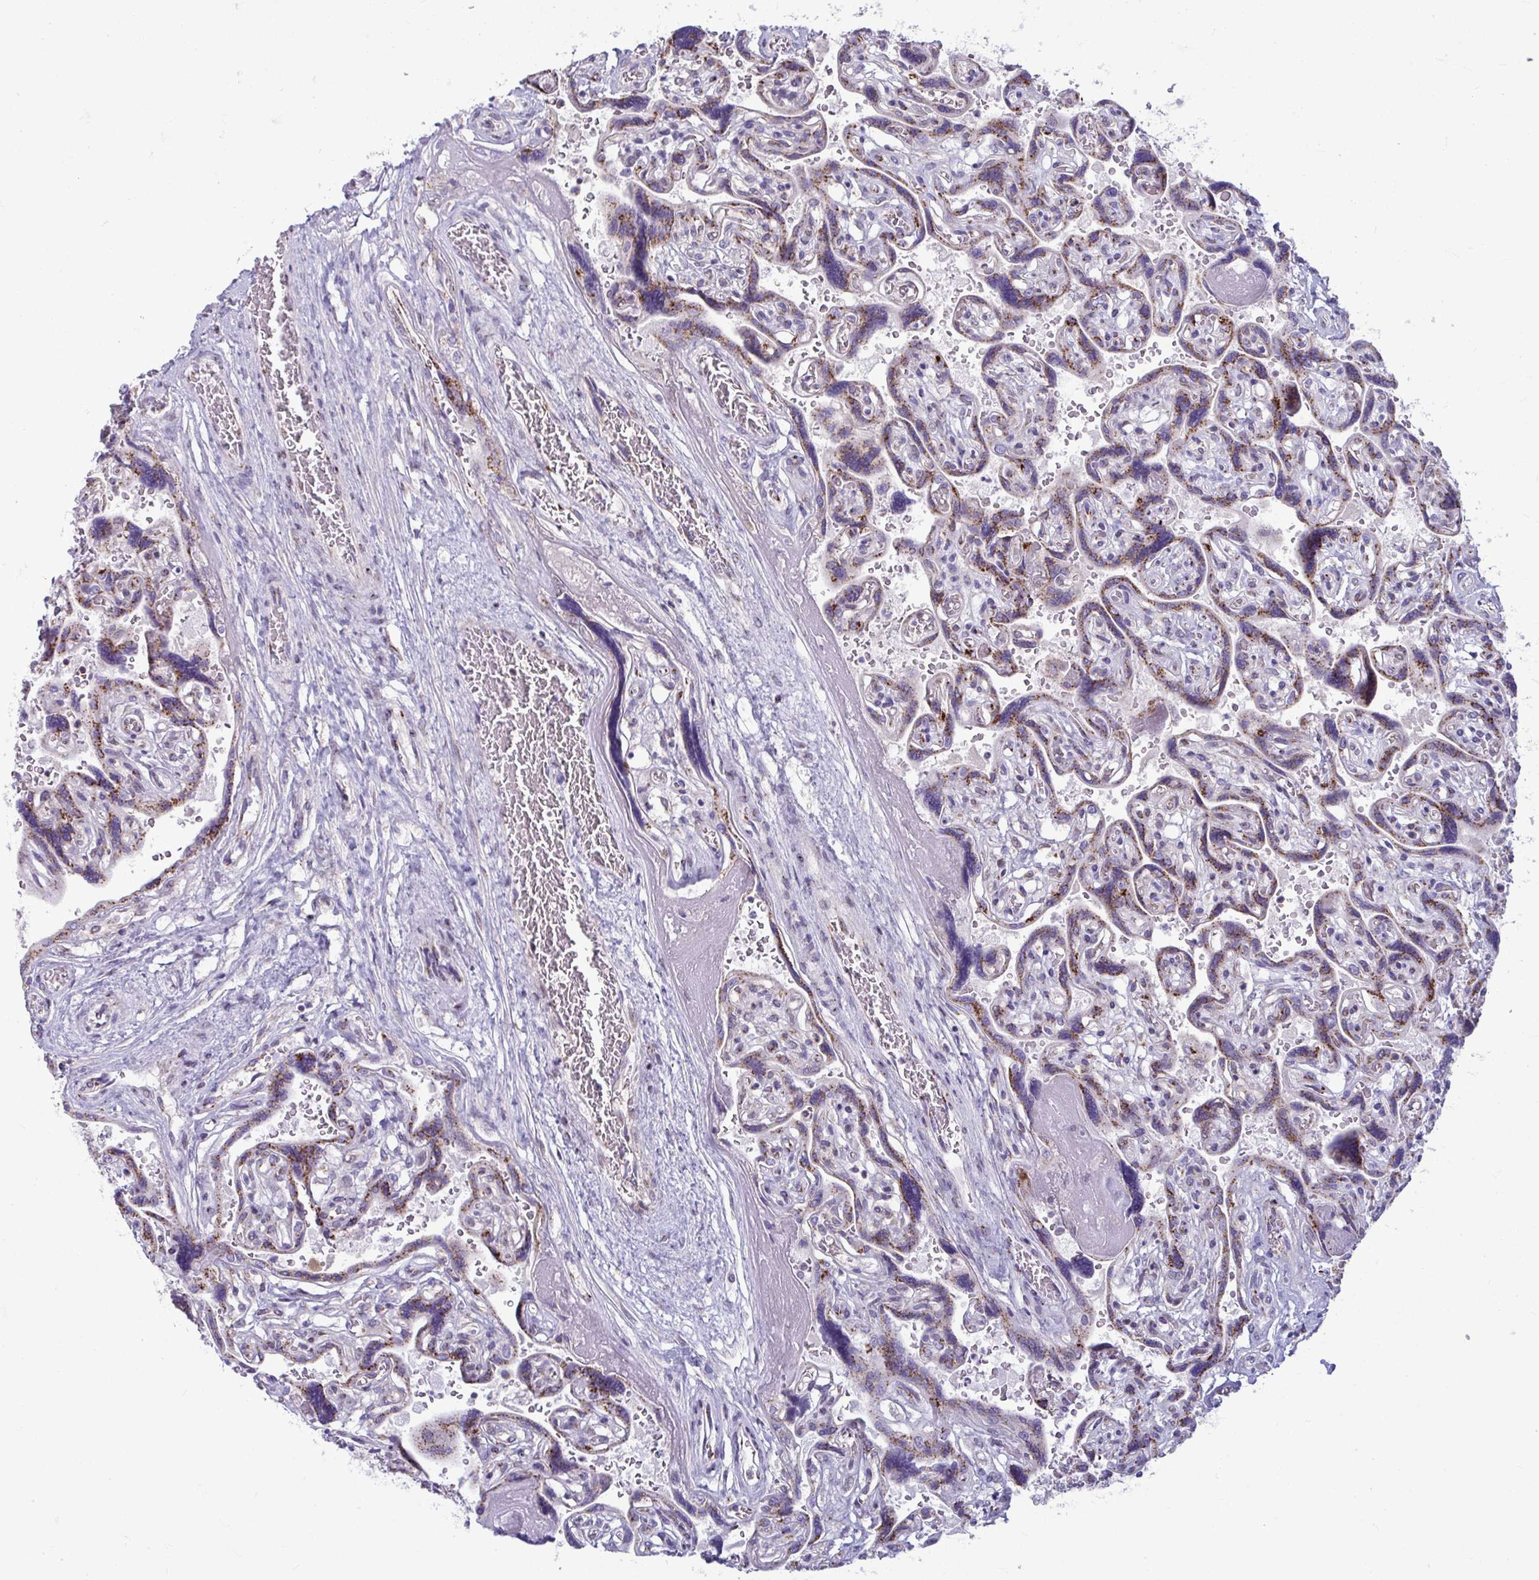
{"staining": {"intensity": "moderate", "quantity": "<25%", "location": "cytoplasmic/membranous"}, "tissue": "placenta", "cell_type": "Decidual cells", "image_type": "normal", "snomed": [{"axis": "morphology", "description": "Normal tissue, NOS"}, {"axis": "topography", "description": "Placenta"}], "caption": "A brown stain labels moderate cytoplasmic/membranous positivity of a protein in decidual cells of benign placenta. (DAB (3,3'-diaminobenzidine) = brown stain, brightfield microscopy at high magnification).", "gene": "DTX4", "patient": {"sex": "female", "age": 32}}